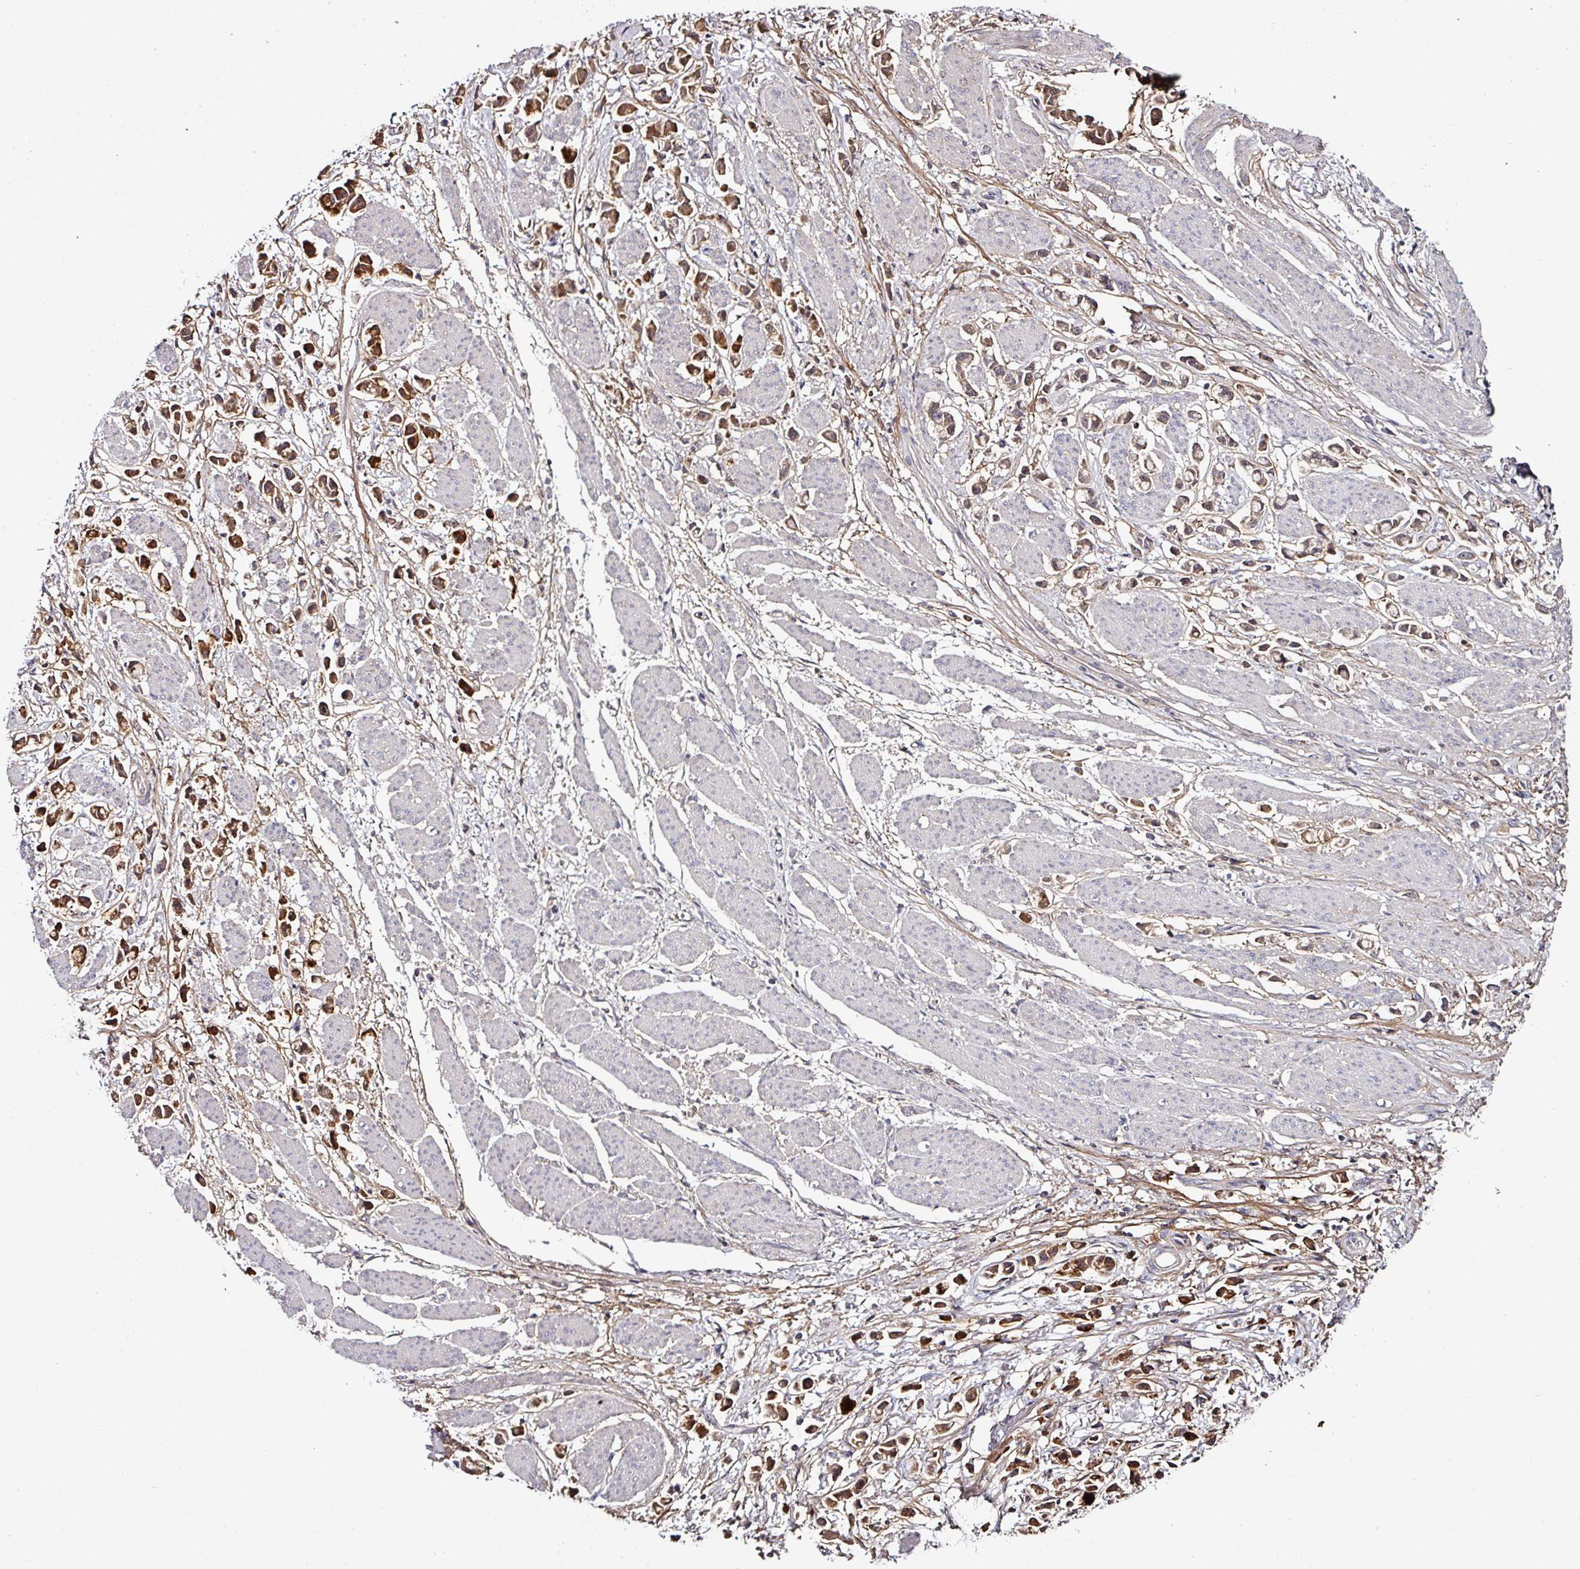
{"staining": {"intensity": "strong", "quantity": ">75%", "location": "cytoplasmic/membranous"}, "tissue": "stomach cancer", "cell_type": "Tumor cells", "image_type": "cancer", "snomed": [{"axis": "morphology", "description": "Adenocarcinoma, NOS"}, {"axis": "topography", "description": "Stomach"}], "caption": "This micrograph shows stomach cancer (adenocarcinoma) stained with immunohistochemistry (IHC) to label a protein in brown. The cytoplasmic/membranous of tumor cells show strong positivity for the protein. Nuclei are counter-stained blue.", "gene": "CTDSP2", "patient": {"sex": "female", "age": 81}}